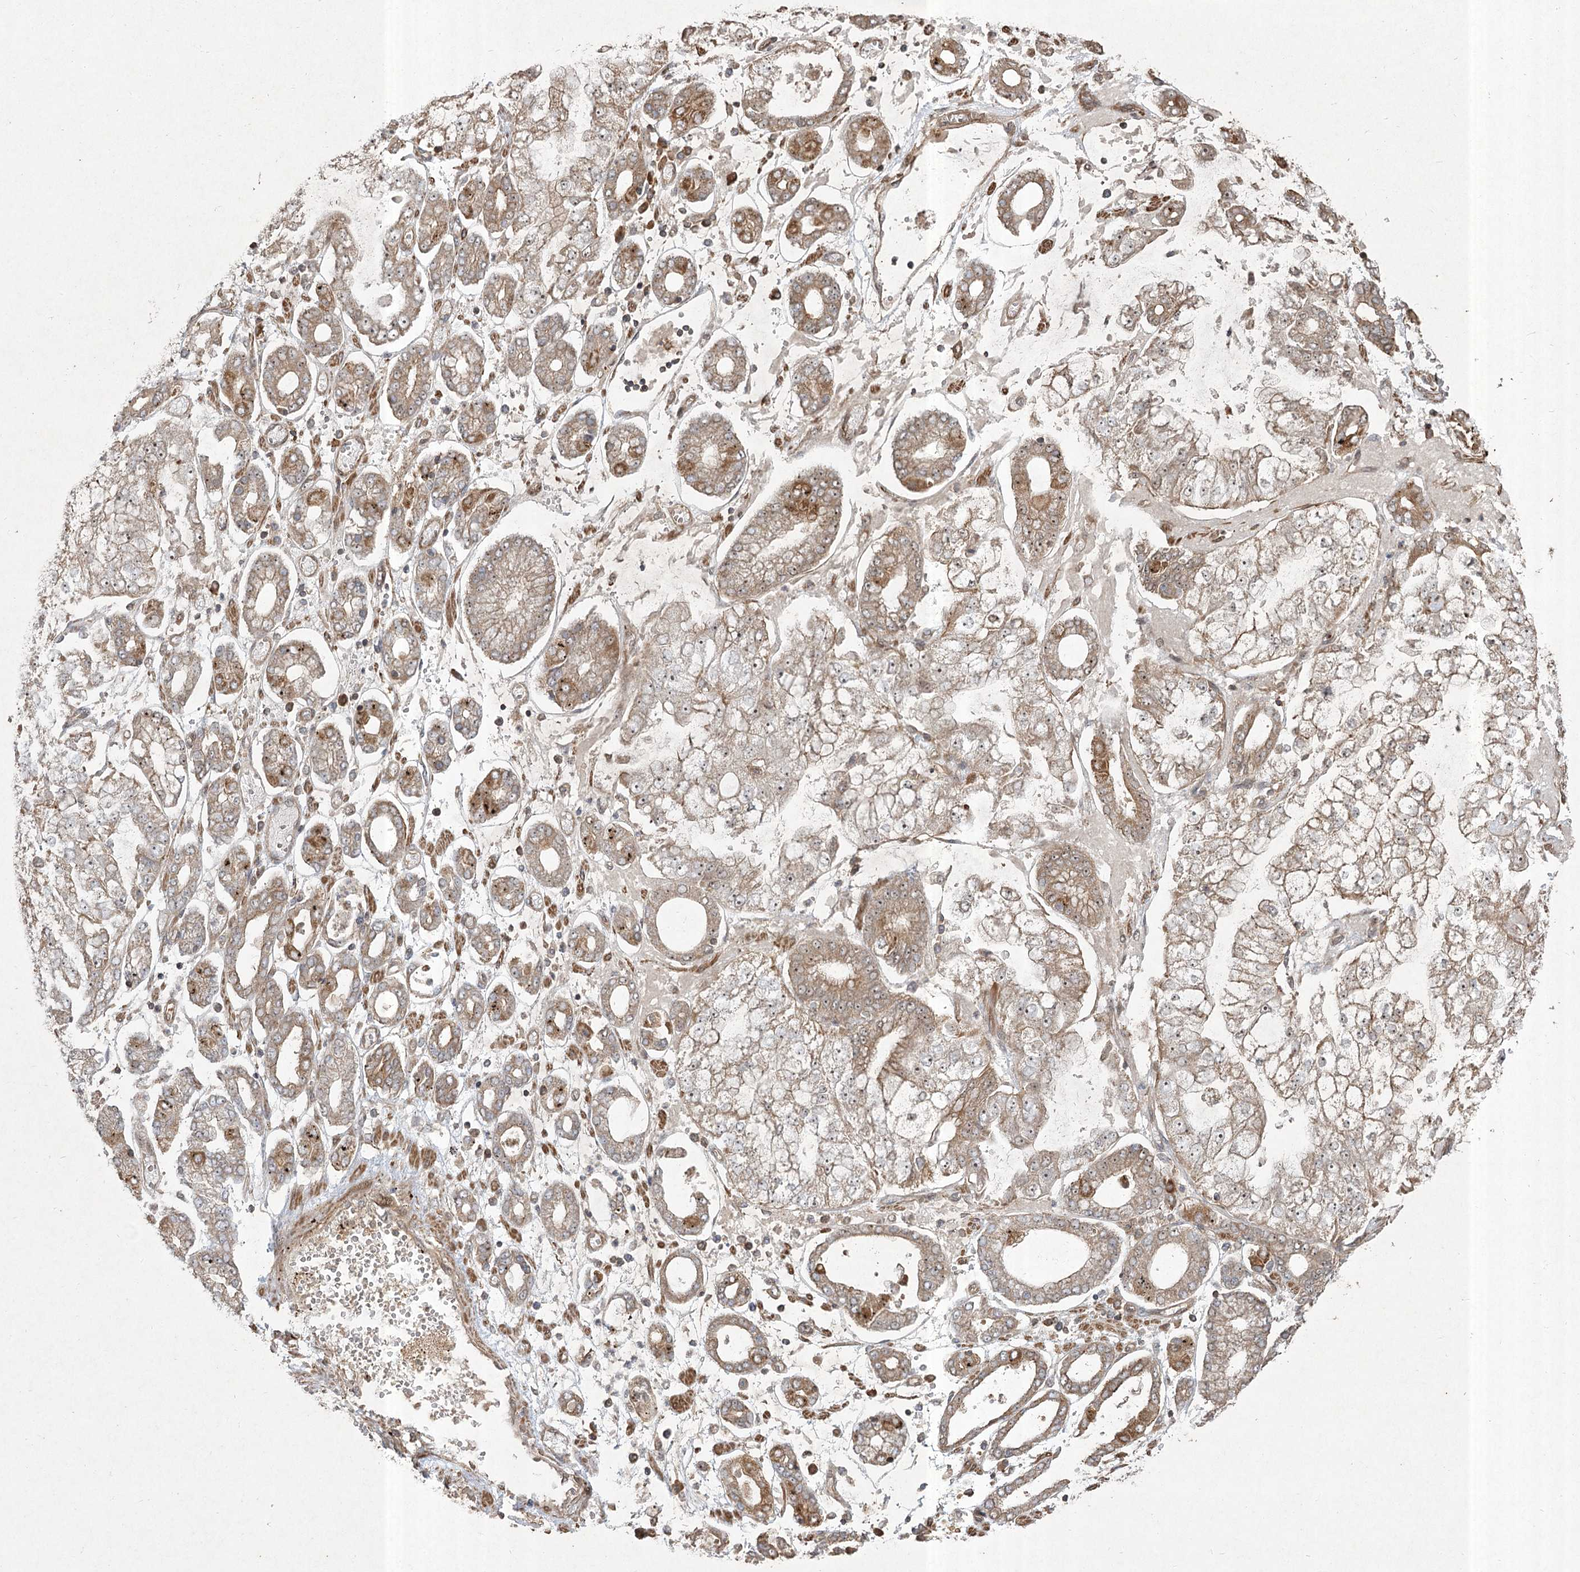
{"staining": {"intensity": "moderate", "quantity": ">75%", "location": "cytoplasmic/membranous,nuclear"}, "tissue": "stomach cancer", "cell_type": "Tumor cells", "image_type": "cancer", "snomed": [{"axis": "morphology", "description": "Adenocarcinoma, NOS"}, {"axis": "topography", "description": "Stomach"}], "caption": "Tumor cells display medium levels of moderate cytoplasmic/membranous and nuclear positivity in about >75% of cells in stomach cancer.", "gene": "CPLANE1", "patient": {"sex": "male", "age": 76}}